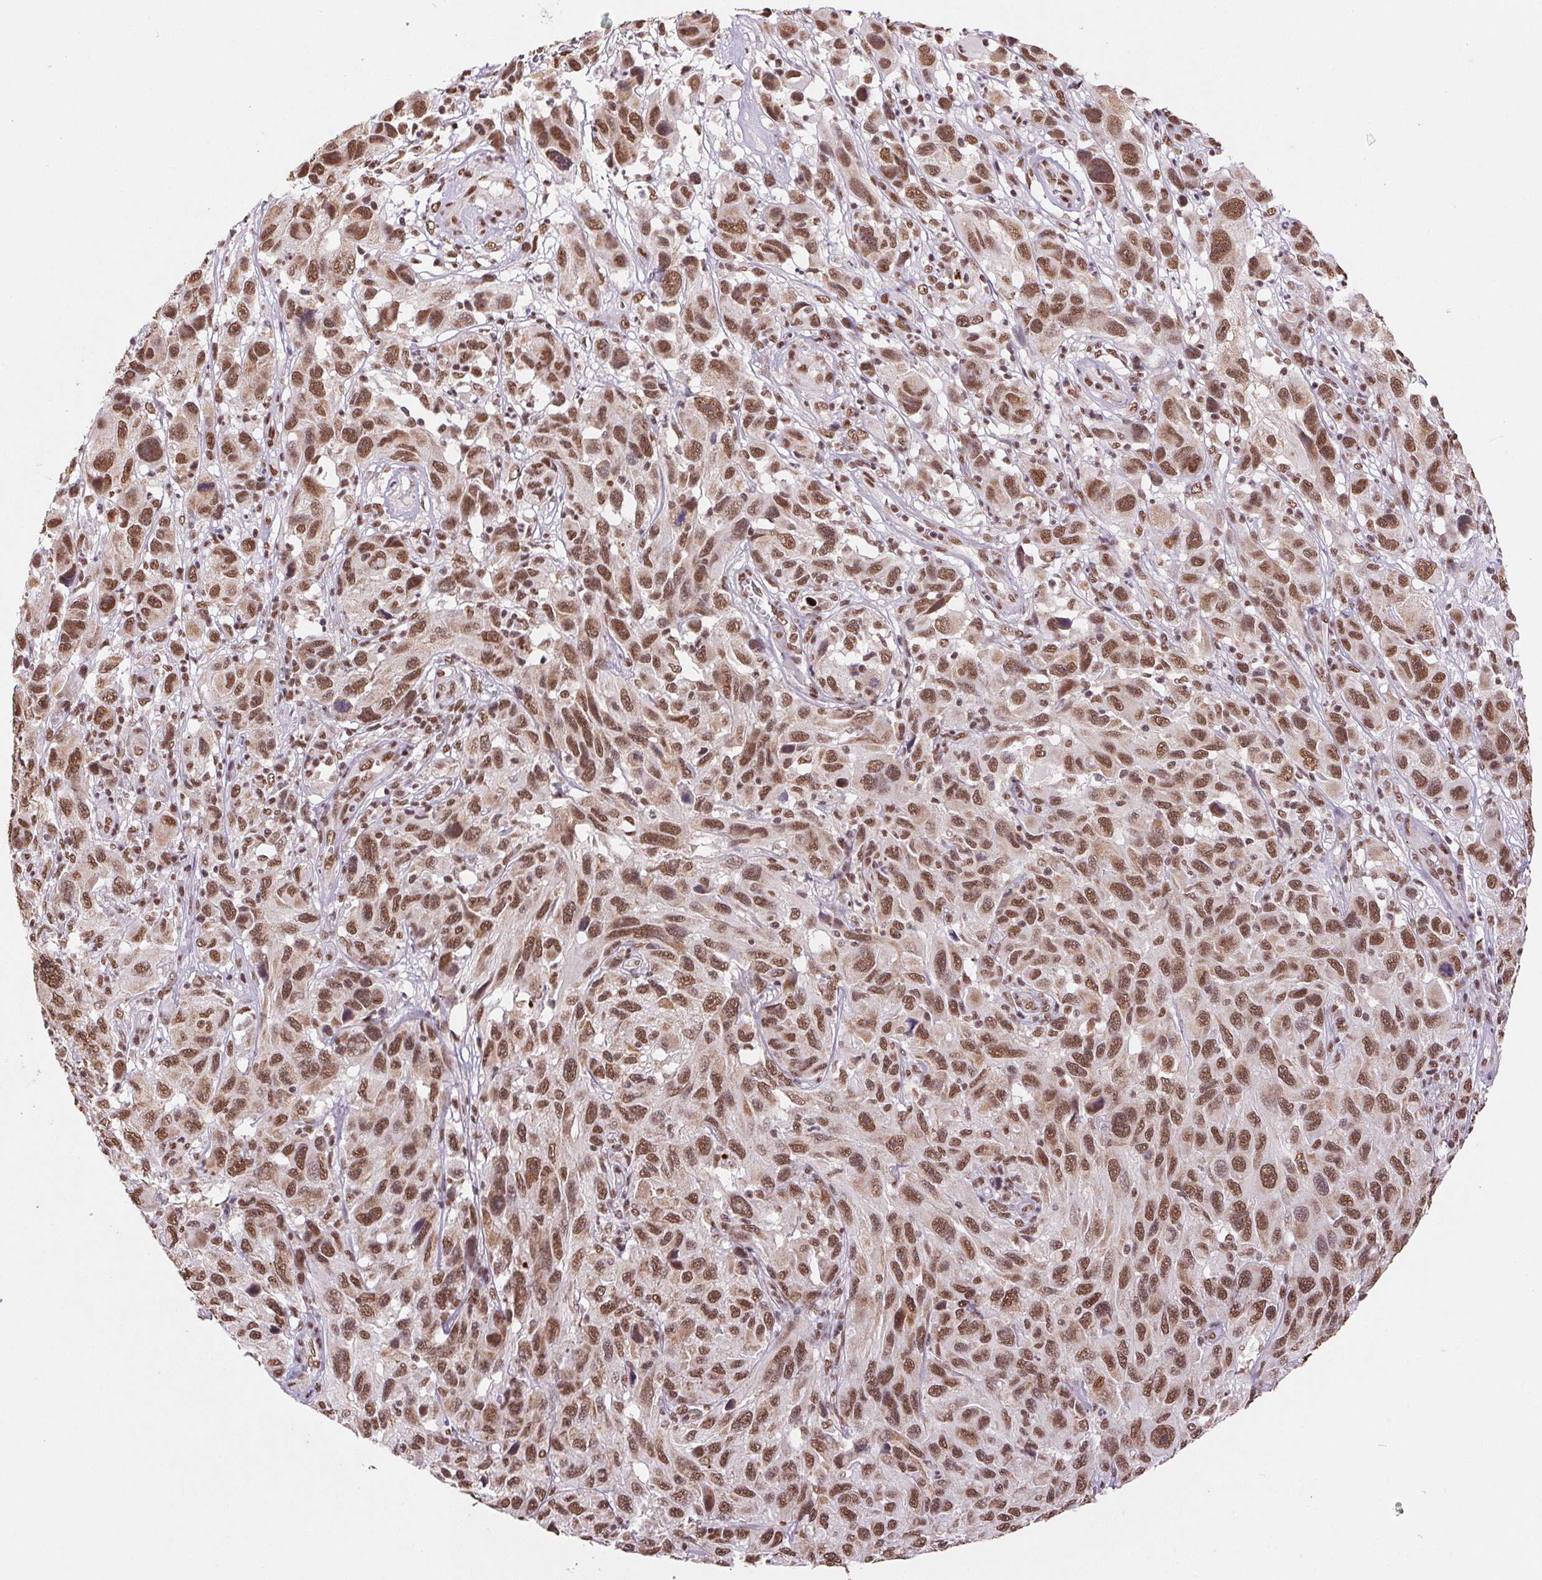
{"staining": {"intensity": "moderate", "quantity": ">75%", "location": "nuclear"}, "tissue": "melanoma", "cell_type": "Tumor cells", "image_type": "cancer", "snomed": [{"axis": "morphology", "description": "Malignant melanoma, NOS"}, {"axis": "topography", "description": "Skin"}], "caption": "A brown stain highlights moderate nuclear staining of a protein in human melanoma tumor cells. (DAB (3,3'-diaminobenzidine) = brown stain, brightfield microscopy at high magnification).", "gene": "SNRPG", "patient": {"sex": "male", "age": 53}}